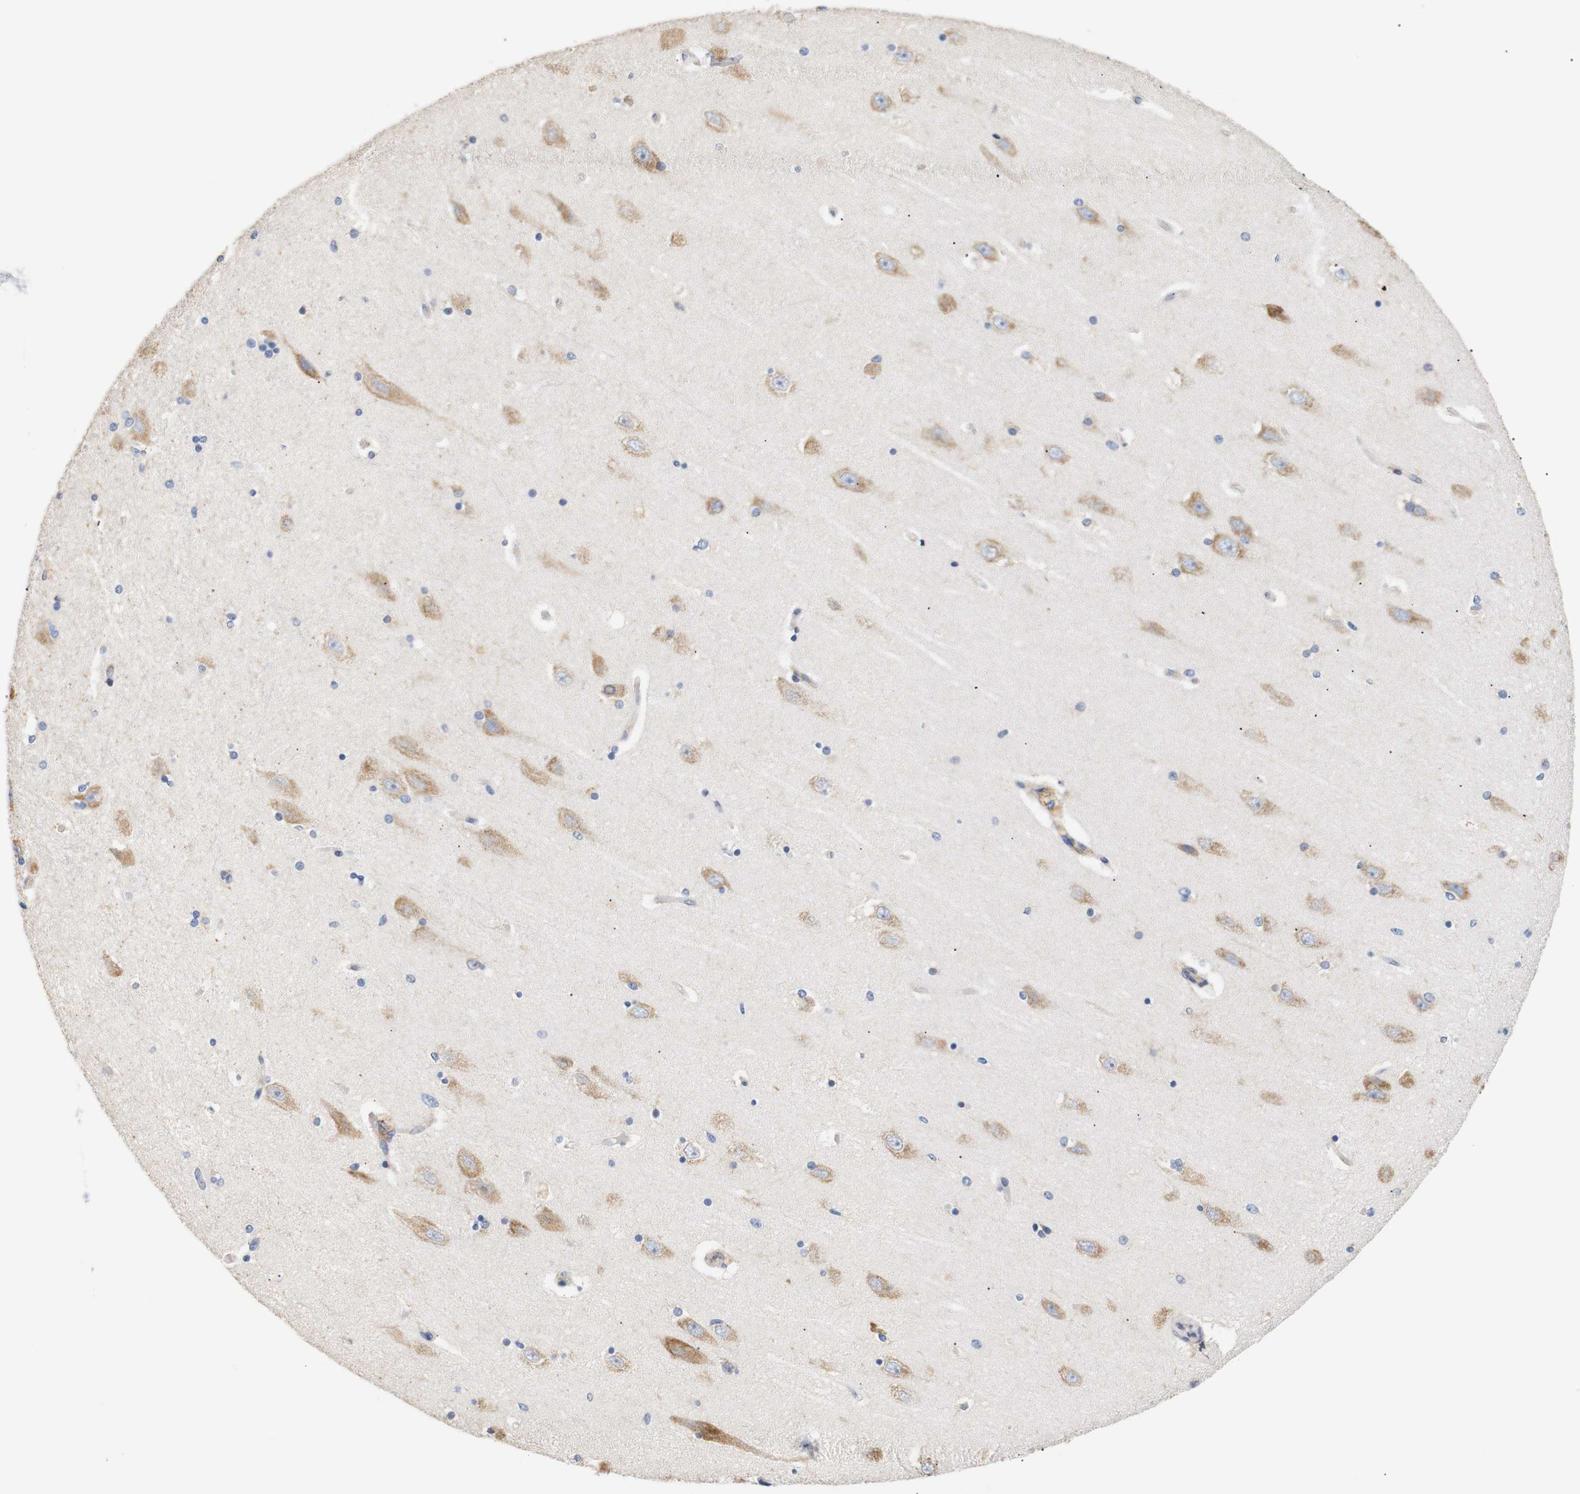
{"staining": {"intensity": "negative", "quantity": "none", "location": "none"}, "tissue": "hippocampus", "cell_type": "Glial cells", "image_type": "normal", "snomed": [{"axis": "morphology", "description": "Normal tissue, NOS"}, {"axis": "topography", "description": "Hippocampus"}], "caption": "This is an immunohistochemistry (IHC) micrograph of normal hippocampus. There is no staining in glial cells.", "gene": "TRIM5", "patient": {"sex": "female", "age": 54}}